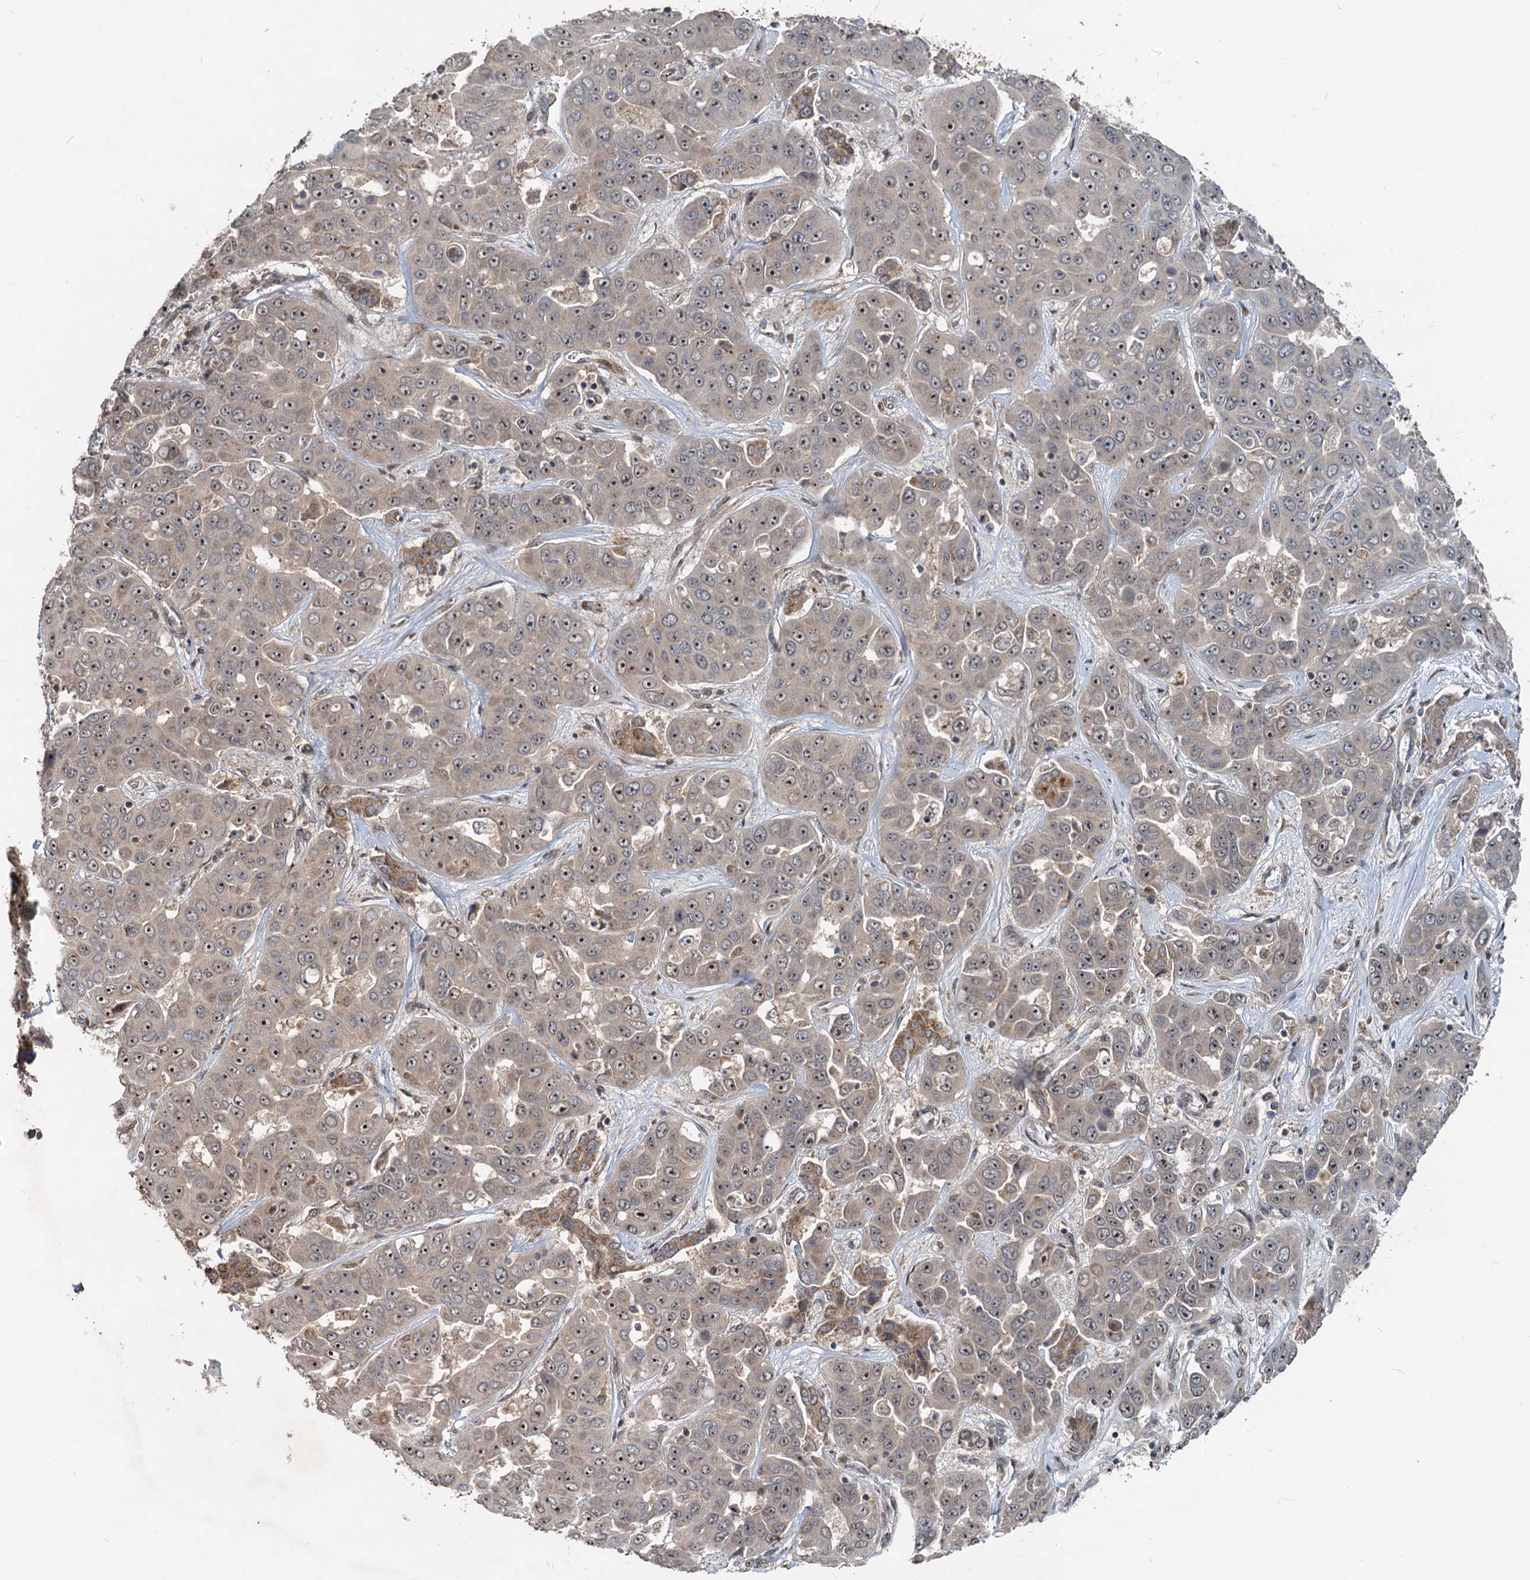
{"staining": {"intensity": "moderate", "quantity": "25%-75%", "location": "cytoplasmic/membranous,nuclear"}, "tissue": "liver cancer", "cell_type": "Tumor cells", "image_type": "cancer", "snomed": [{"axis": "morphology", "description": "Cholangiocarcinoma"}, {"axis": "topography", "description": "Liver"}], "caption": "Immunohistochemical staining of liver cholangiocarcinoma reveals medium levels of moderate cytoplasmic/membranous and nuclear protein expression in about 25%-75% of tumor cells. Ihc stains the protein of interest in brown and the nuclei are stained blue.", "gene": "CEP68", "patient": {"sex": "female", "age": 52}}